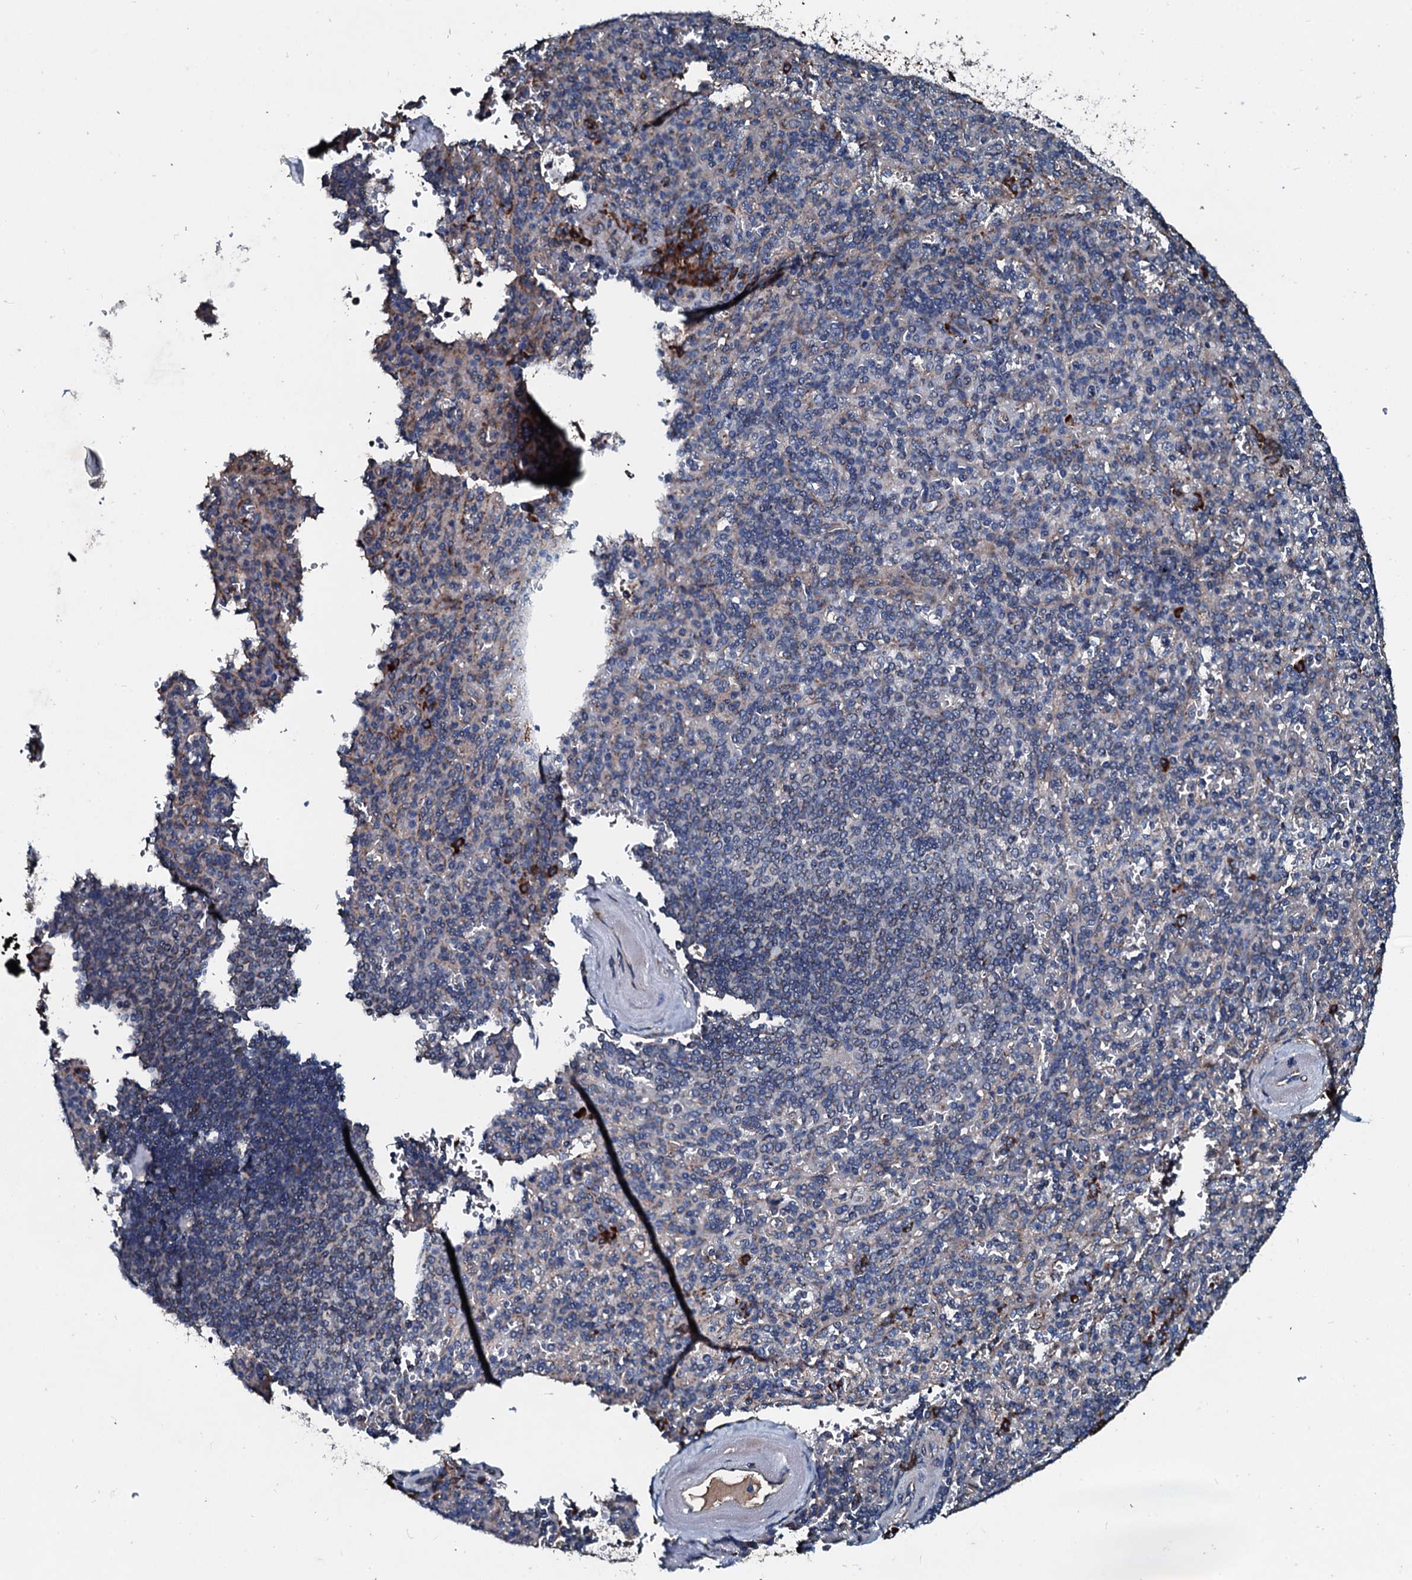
{"staining": {"intensity": "negative", "quantity": "none", "location": "none"}, "tissue": "spleen", "cell_type": "Cells in red pulp", "image_type": "normal", "snomed": [{"axis": "morphology", "description": "Normal tissue, NOS"}, {"axis": "topography", "description": "Spleen"}], "caption": "Immunohistochemistry (IHC) of benign human spleen reveals no positivity in cells in red pulp.", "gene": "ACSS3", "patient": {"sex": "male", "age": 82}}